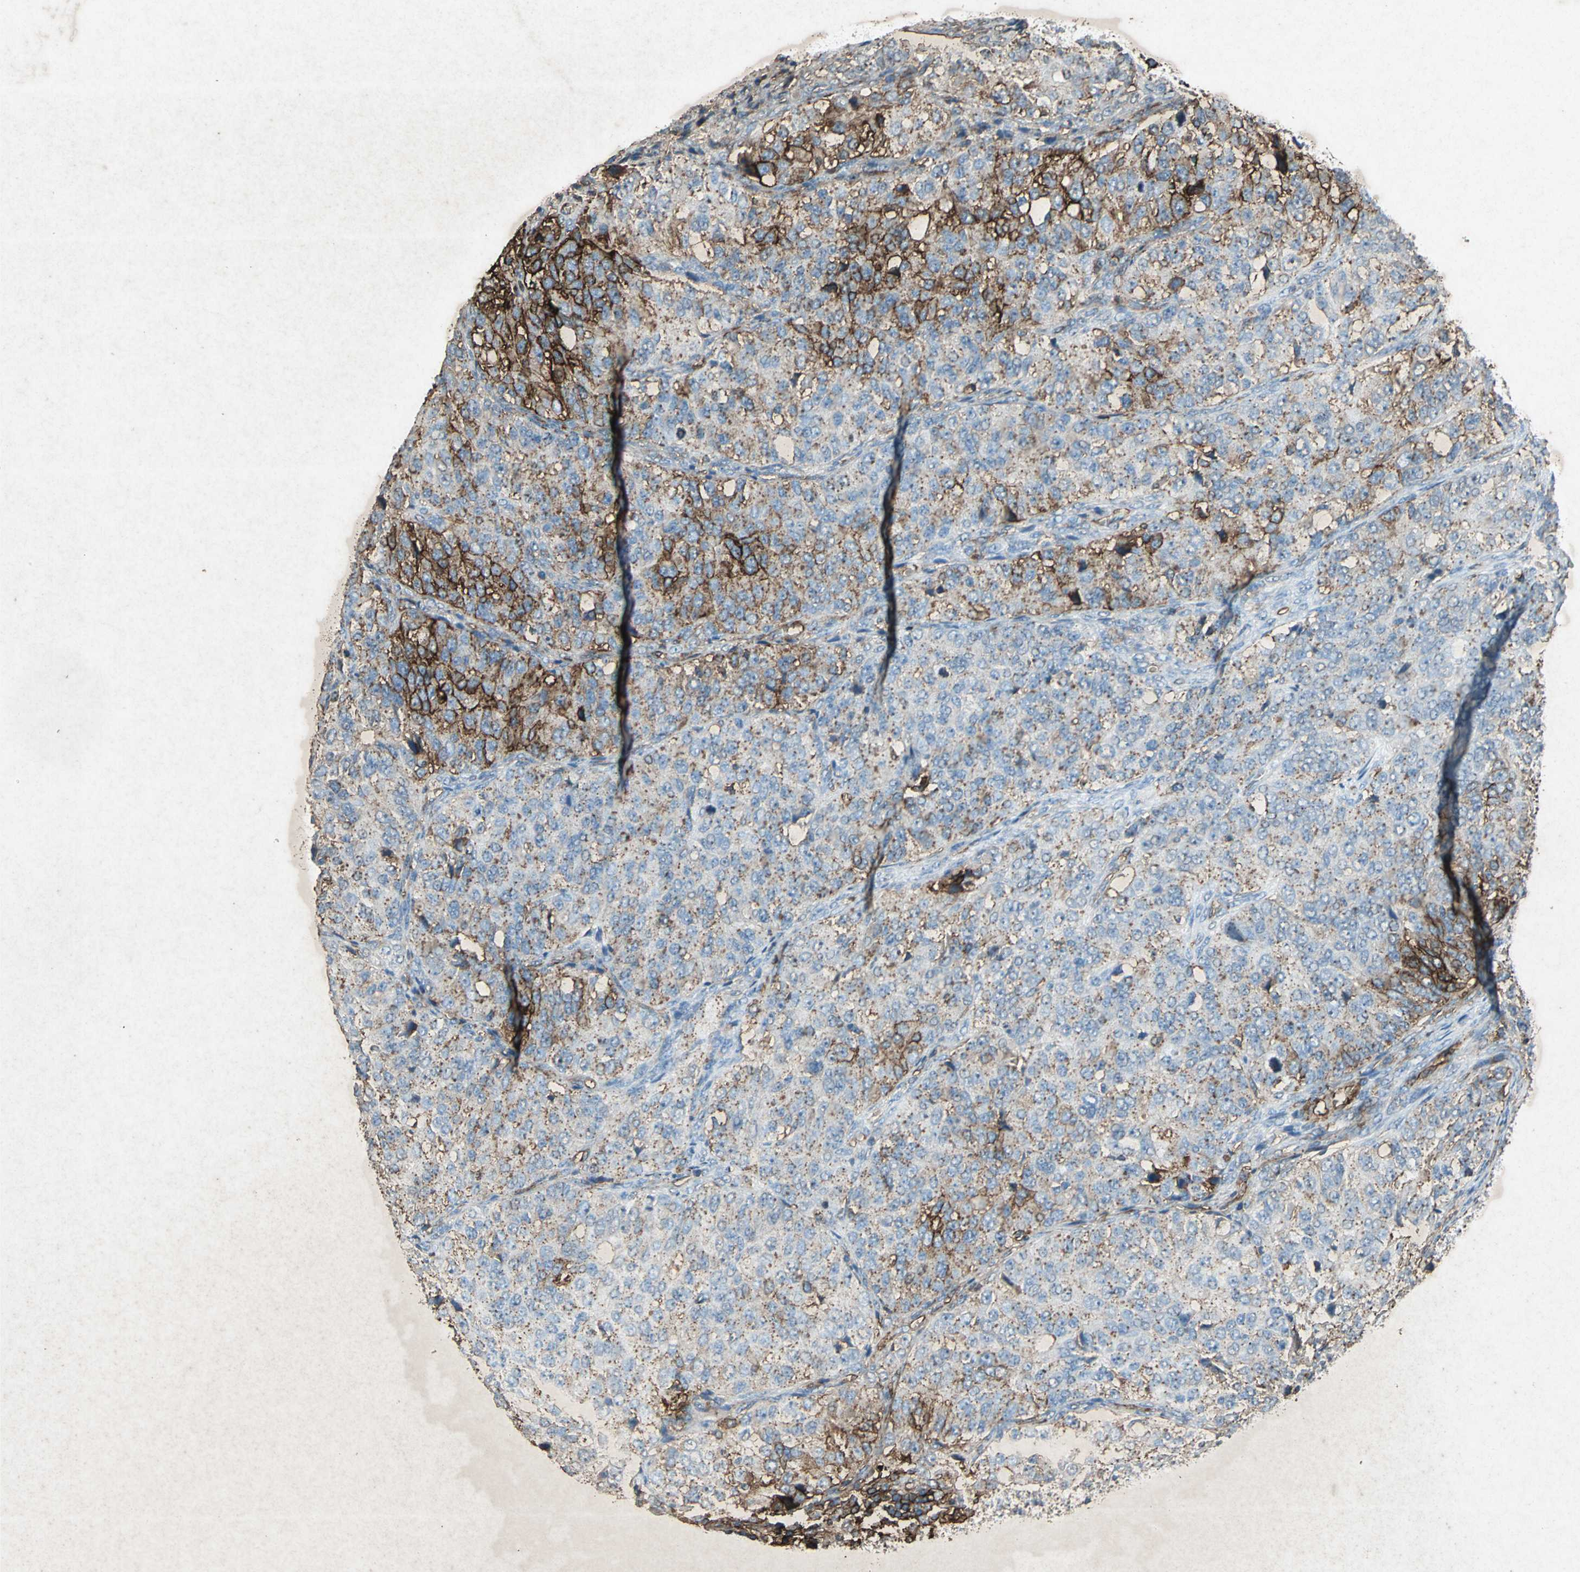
{"staining": {"intensity": "strong", "quantity": "25%-75%", "location": "cytoplasmic/membranous"}, "tissue": "ovarian cancer", "cell_type": "Tumor cells", "image_type": "cancer", "snomed": [{"axis": "morphology", "description": "Carcinoma, endometroid"}, {"axis": "topography", "description": "Ovary"}], "caption": "The immunohistochemical stain highlights strong cytoplasmic/membranous positivity in tumor cells of ovarian cancer (endometroid carcinoma) tissue.", "gene": "CCR6", "patient": {"sex": "female", "age": 51}}